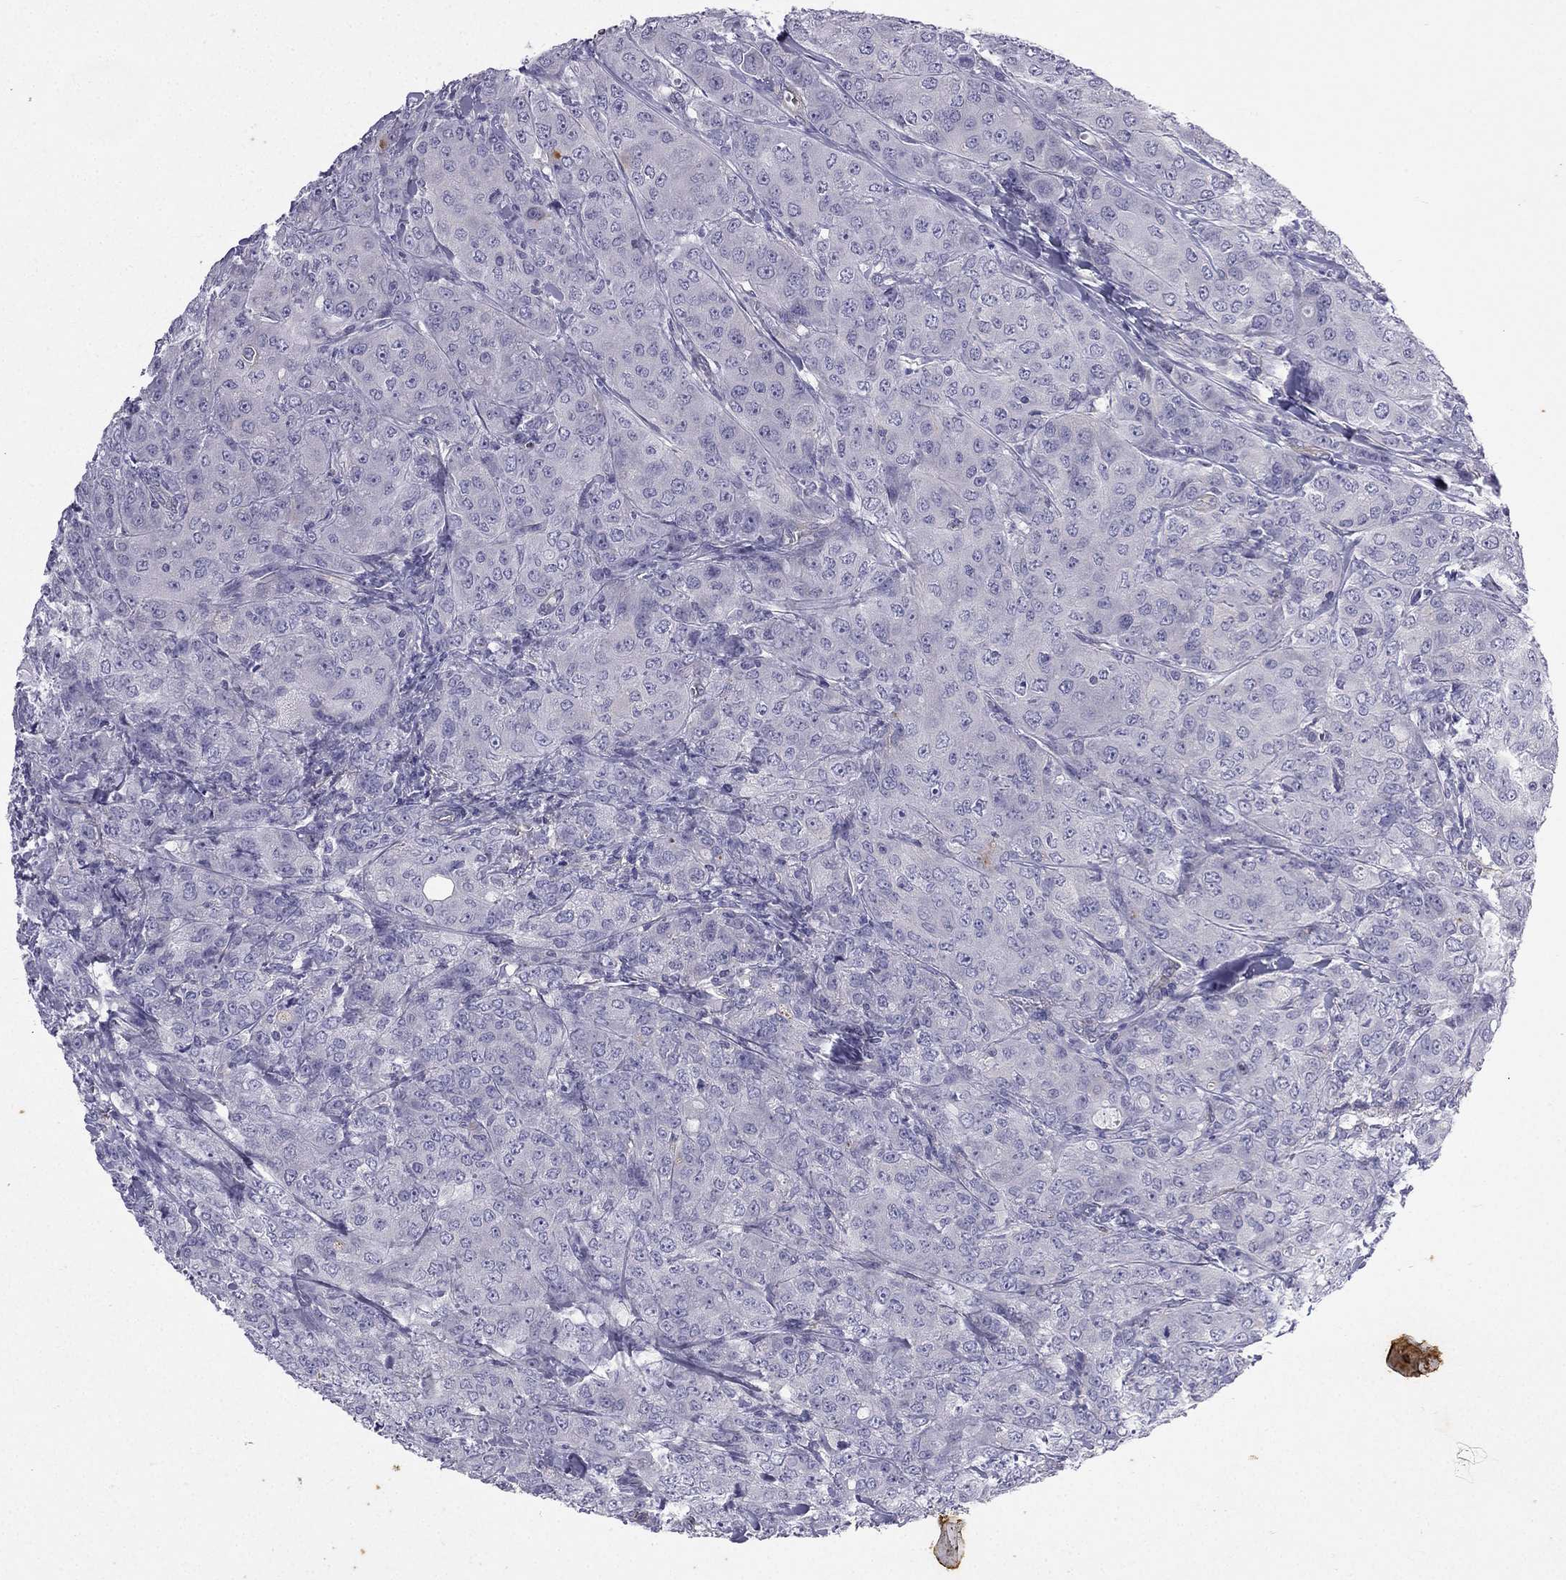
{"staining": {"intensity": "negative", "quantity": "none", "location": "none"}, "tissue": "breast cancer", "cell_type": "Tumor cells", "image_type": "cancer", "snomed": [{"axis": "morphology", "description": "Duct carcinoma"}, {"axis": "topography", "description": "Breast"}], "caption": "The histopathology image exhibits no staining of tumor cells in breast cancer (infiltrating ductal carcinoma).", "gene": "GJA8", "patient": {"sex": "female", "age": 43}}